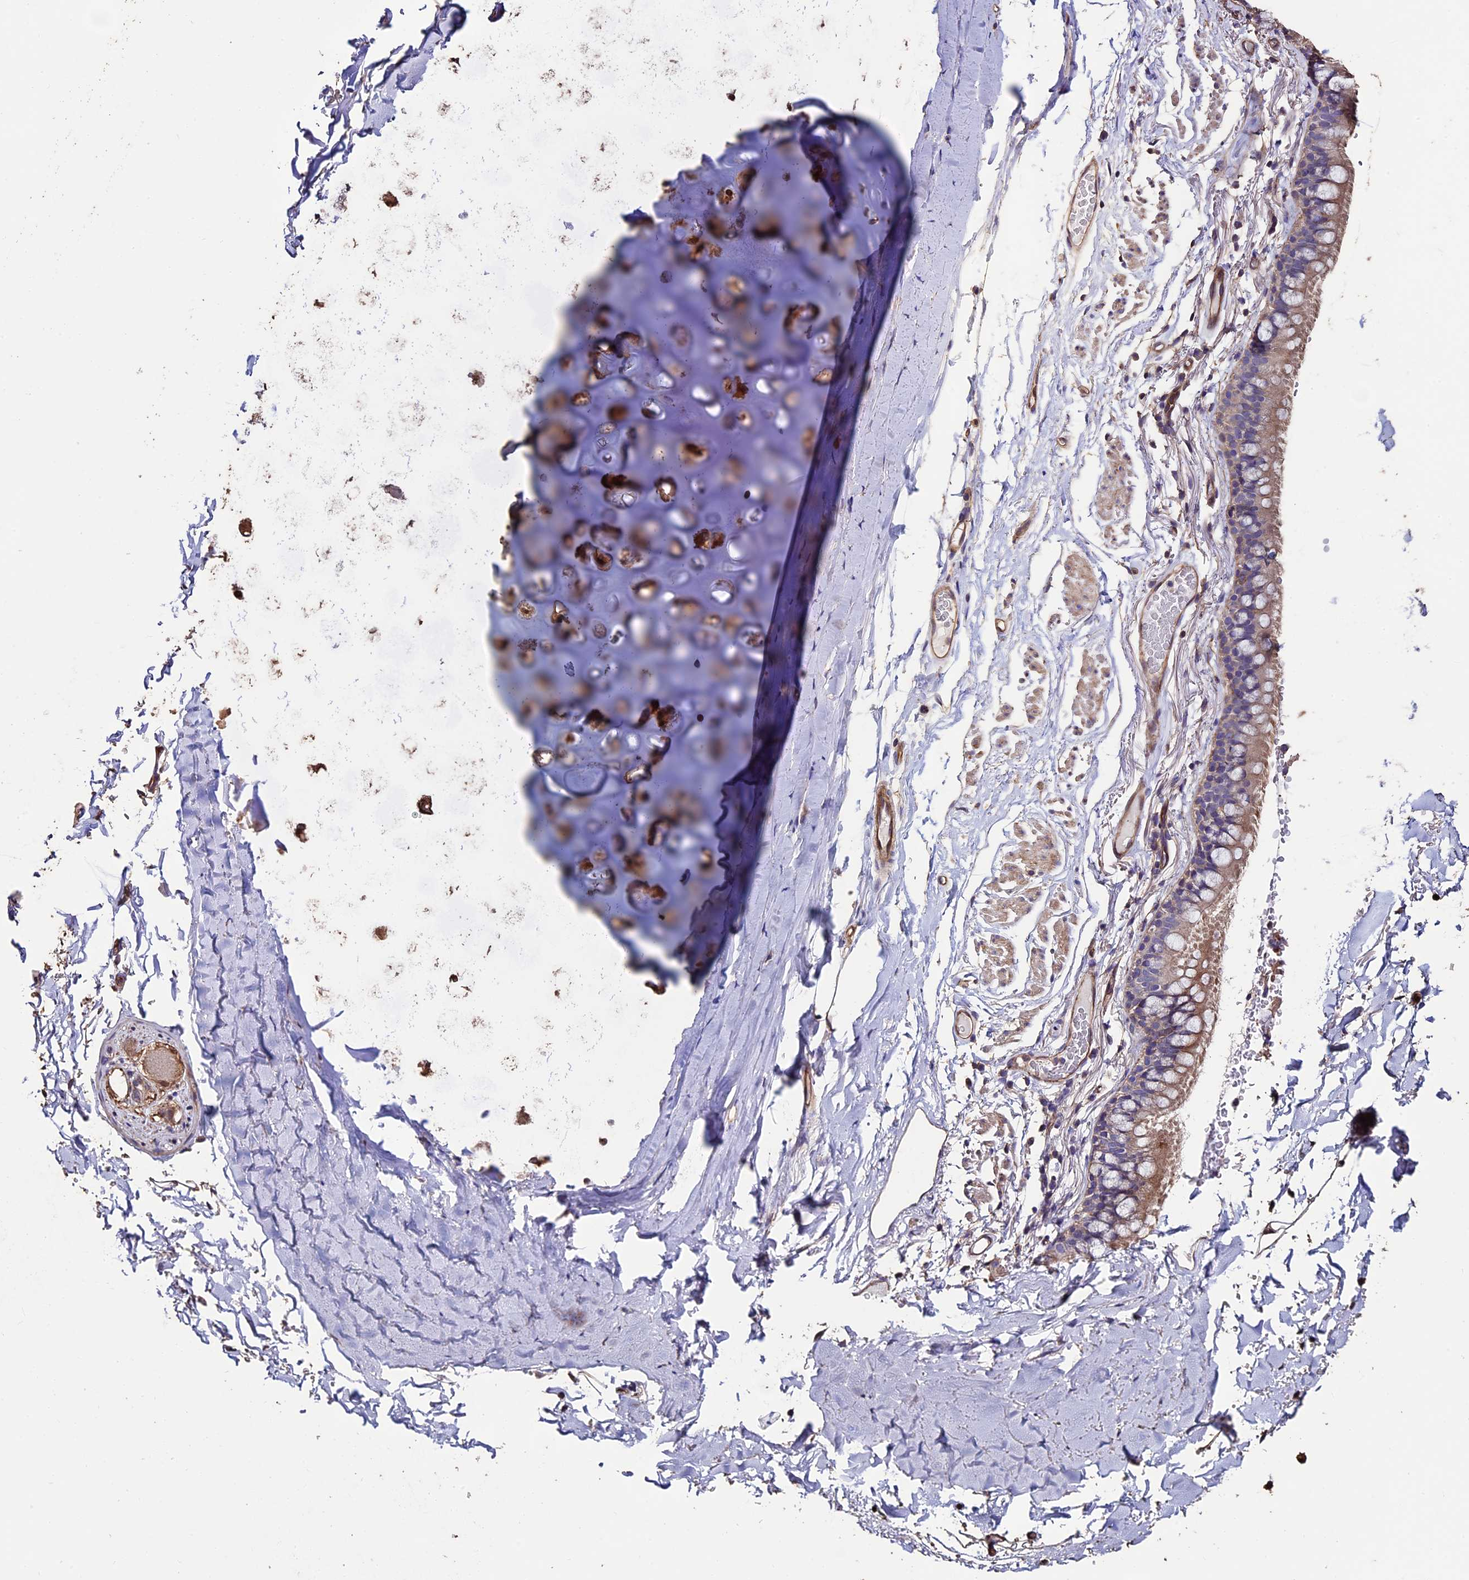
{"staining": {"intensity": "moderate", "quantity": ">75%", "location": "cytoplasmic/membranous"}, "tissue": "adipose tissue", "cell_type": "Adipocytes", "image_type": "normal", "snomed": [{"axis": "morphology", "description": "Normal tissue, NOS"}, {"axis": "topography", "description": "Lymph node"}, {"axis": "topography", "description": "Bronchus"}], "caption": "Brown immunohistochemical staining in unremarkable human adipose tissue demonstrates moderate cytoplasmic/membranous positivity in about >75% of adipocytes.", "gene": "USB1", "patient": {"sex": "male", "age": 63}}